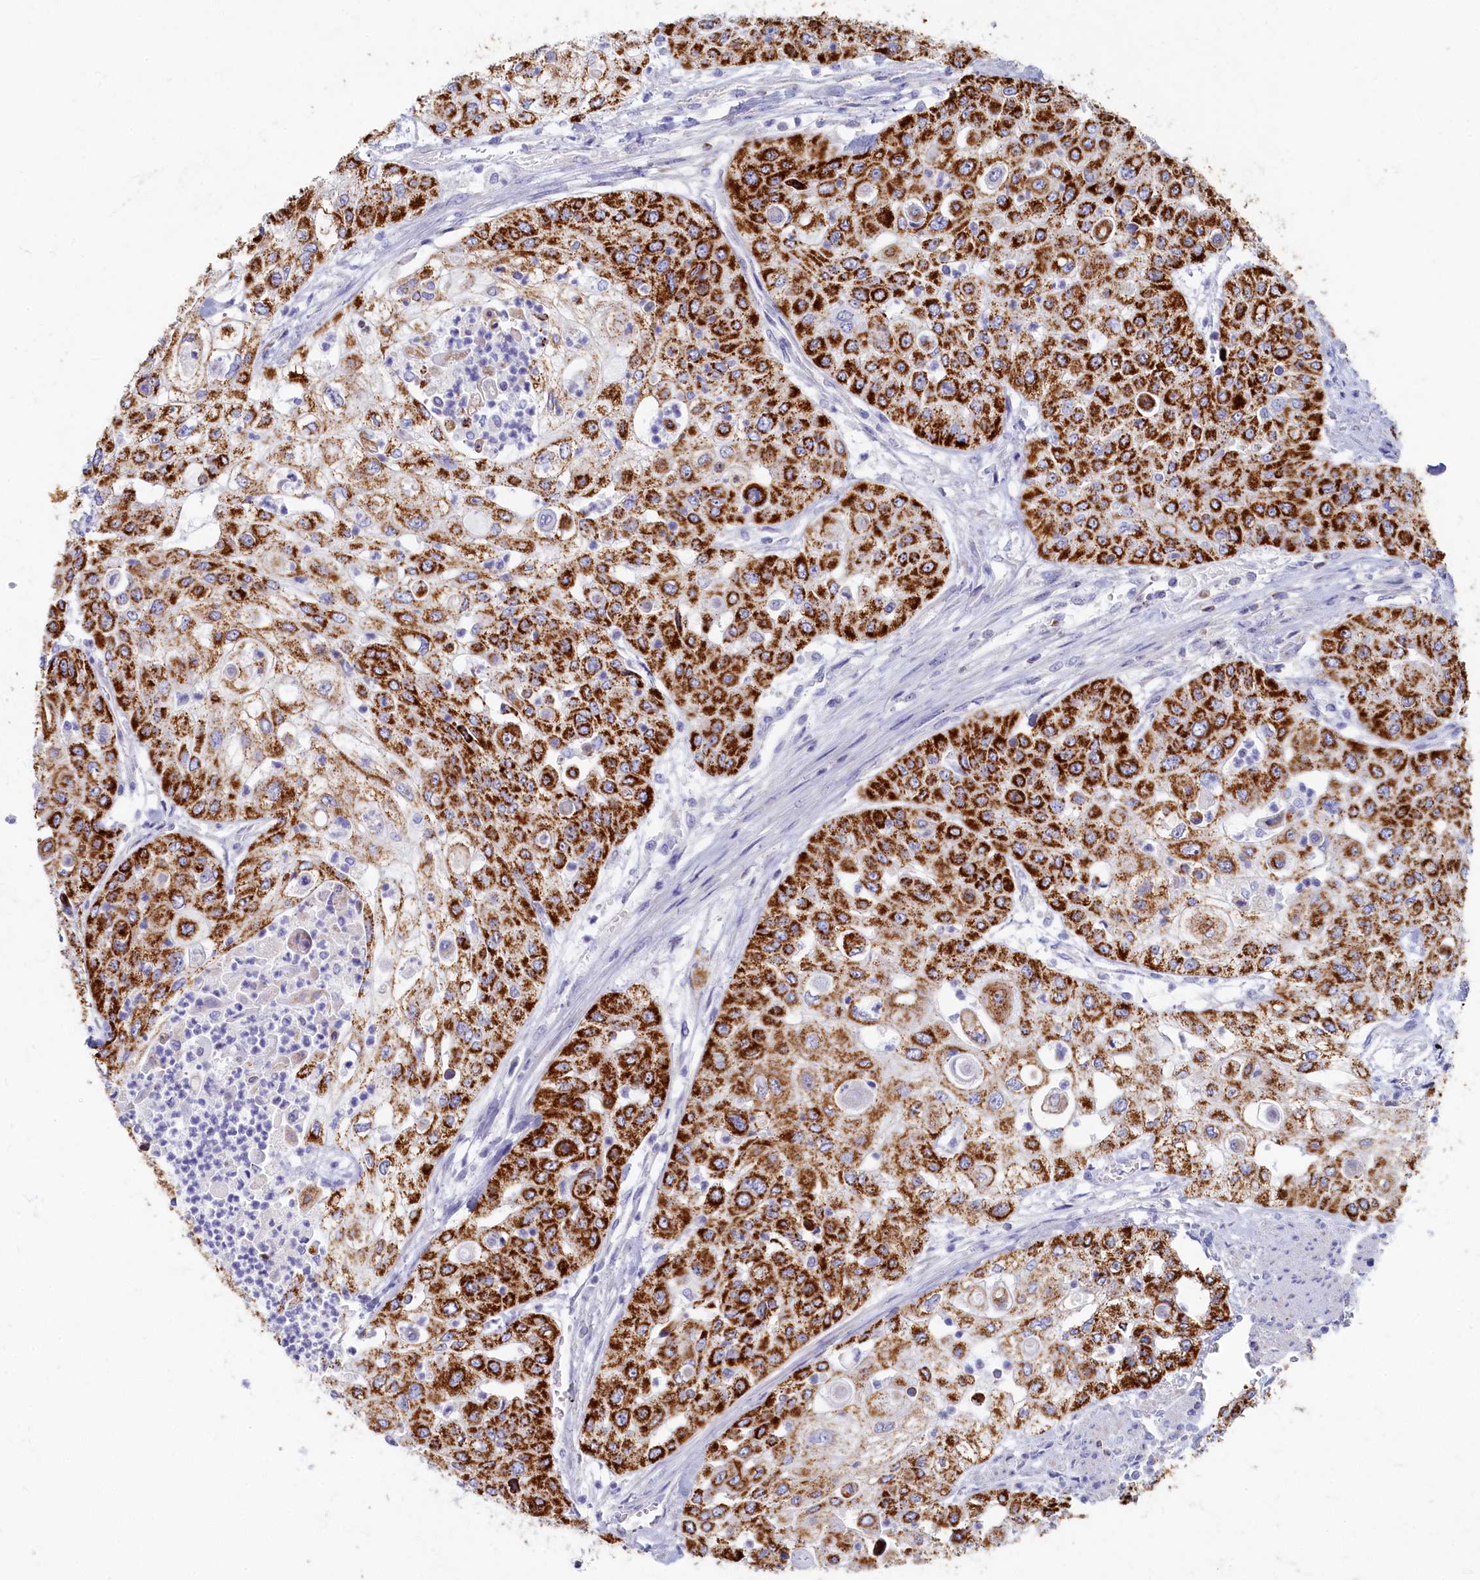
{"staining": {"intensity": "strong", "quantity": ">75%", "location": "cytoplasmic/membranous"}, "tissue": "urothelial cancer", "cell_type": "Tumor cells", "image_type": "cancer", "snomed": [{"axis": "morphology", "description": "Urothelial carcinoma, High grade"}, {"axis": "topography", "description": "Urinary bladder"}], "caption": "Strong cytoplasmic/membranous protein staining is present in about >75% of tumor cells in urothelial cancer.", "gene": "OCIAD2", "patient": {"sex": "female", "age": 79}}